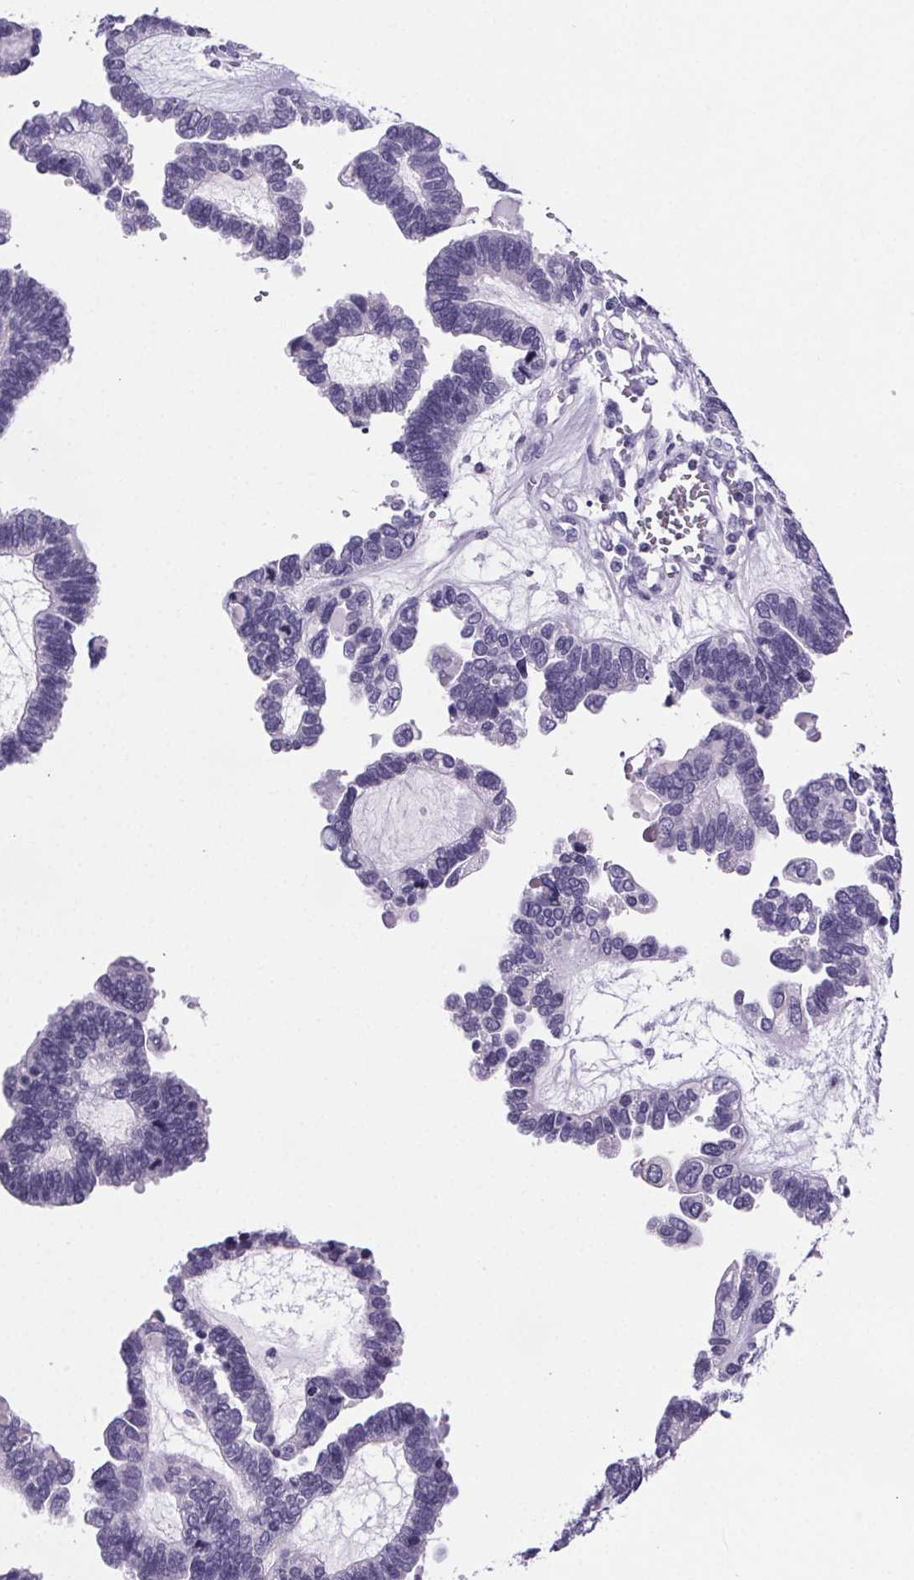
{"staining": {"intensity": "negative", "quantity": "none", "location": "none"}, "tissue": "ovarian cancer", "cell_type": "Tumor cells", "image_type": "cancer", "snomed": [{"axis": "morphology", "description": "Cystadenocarcinoma, serous, NOS"}, {"axis": "topography", "description": "Ovary"}], "caption": "This is a micrograph of immunohistochemistry staining of ovarian serous cystadenocarcinoma, which shows no staining in tumor cells.", "gene": "CUBN", "patient": {"sex": "female", "age": 51}}